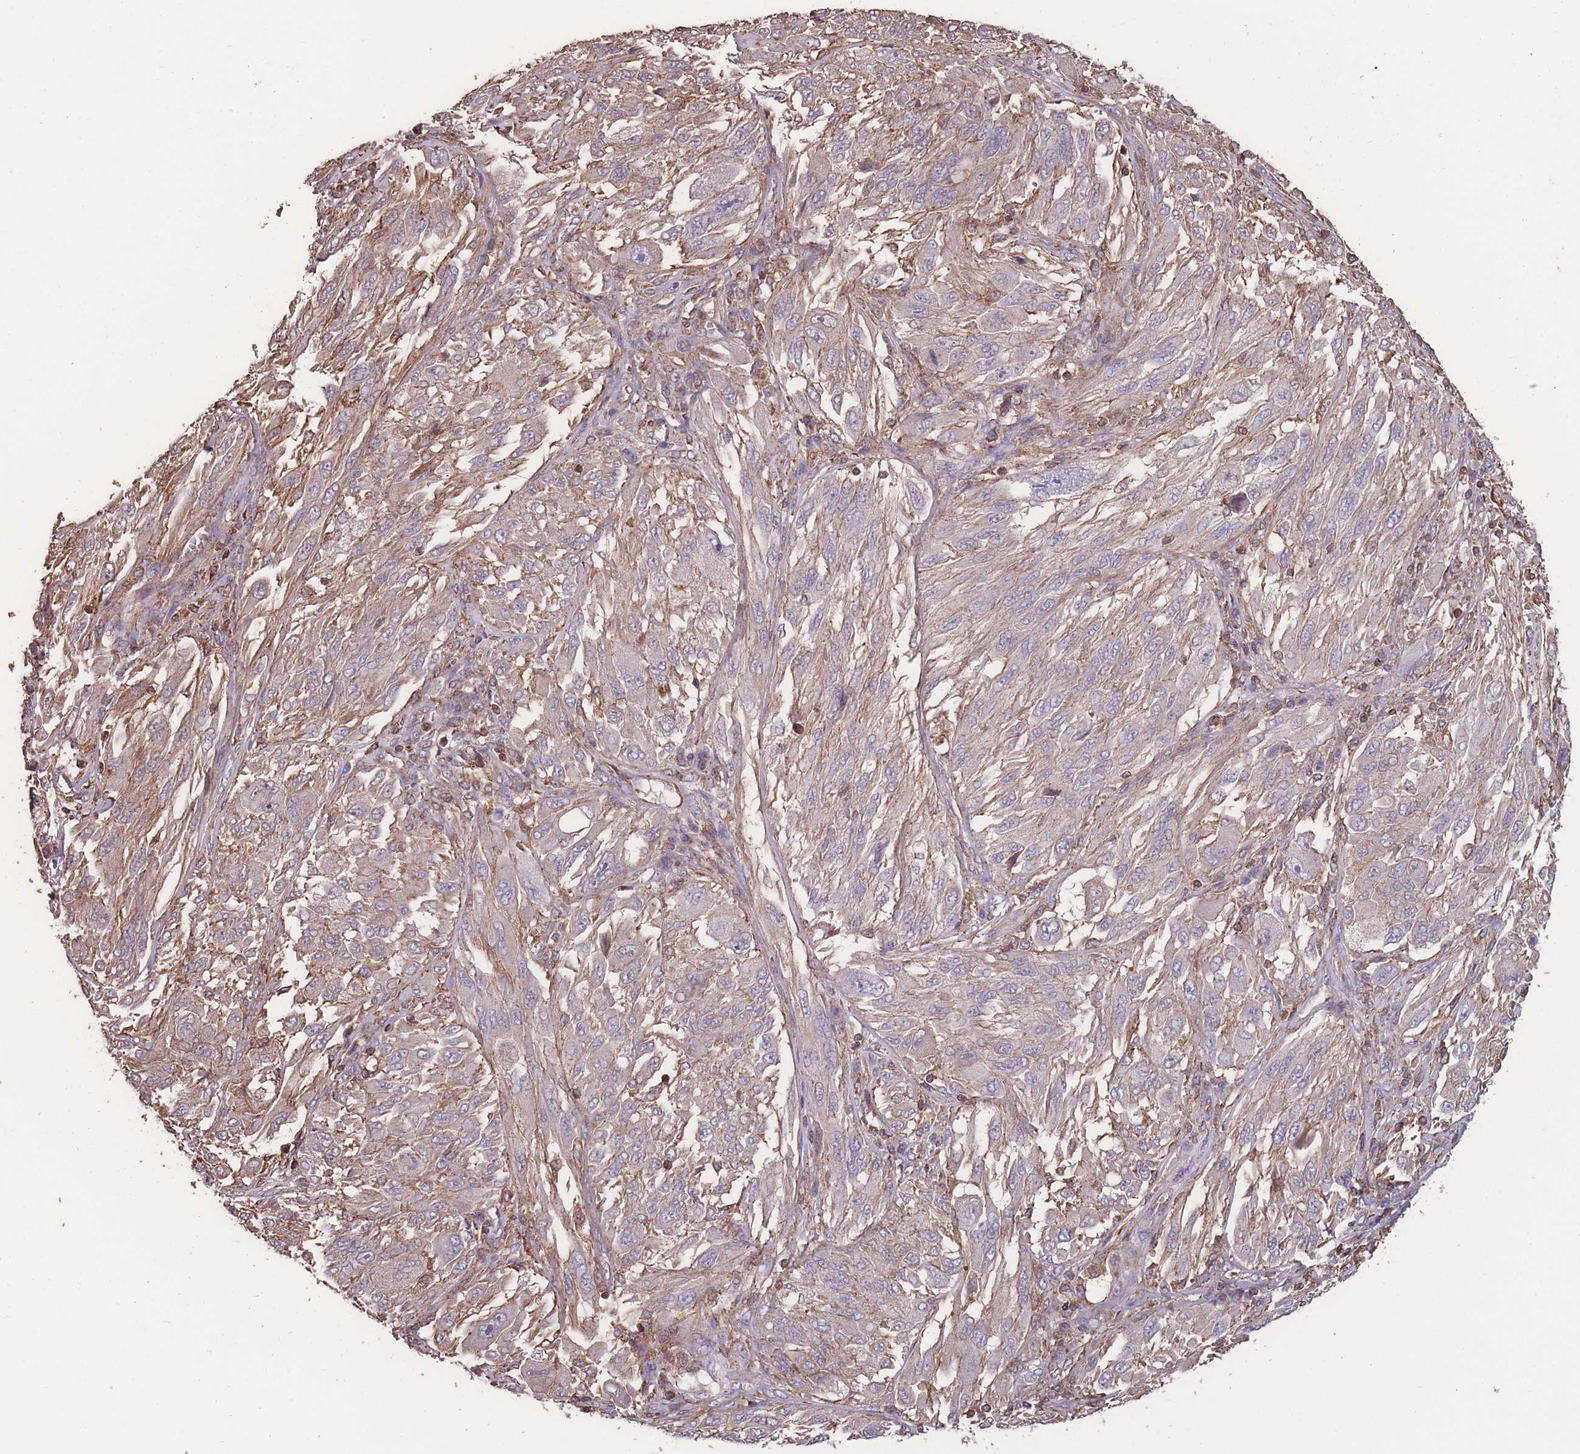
{"staining": {"intensity": "weak", "quantity": "<25%", "location": "cytoplasmic/membranous"}, "tissue": "melanoma", "cell_type": "Tumor cells", "image_type": "cancer", "snomed": [{"axis": "morphology", "description": "Malignant melanoma, NOS"}, {"axis": "topography", "description": "Skin"}], "caption": "Tumor cells are negative for brown protein staining in melanoma.", "gene": "NUDT21", "patient": {"sex": "female", "age": 91}}